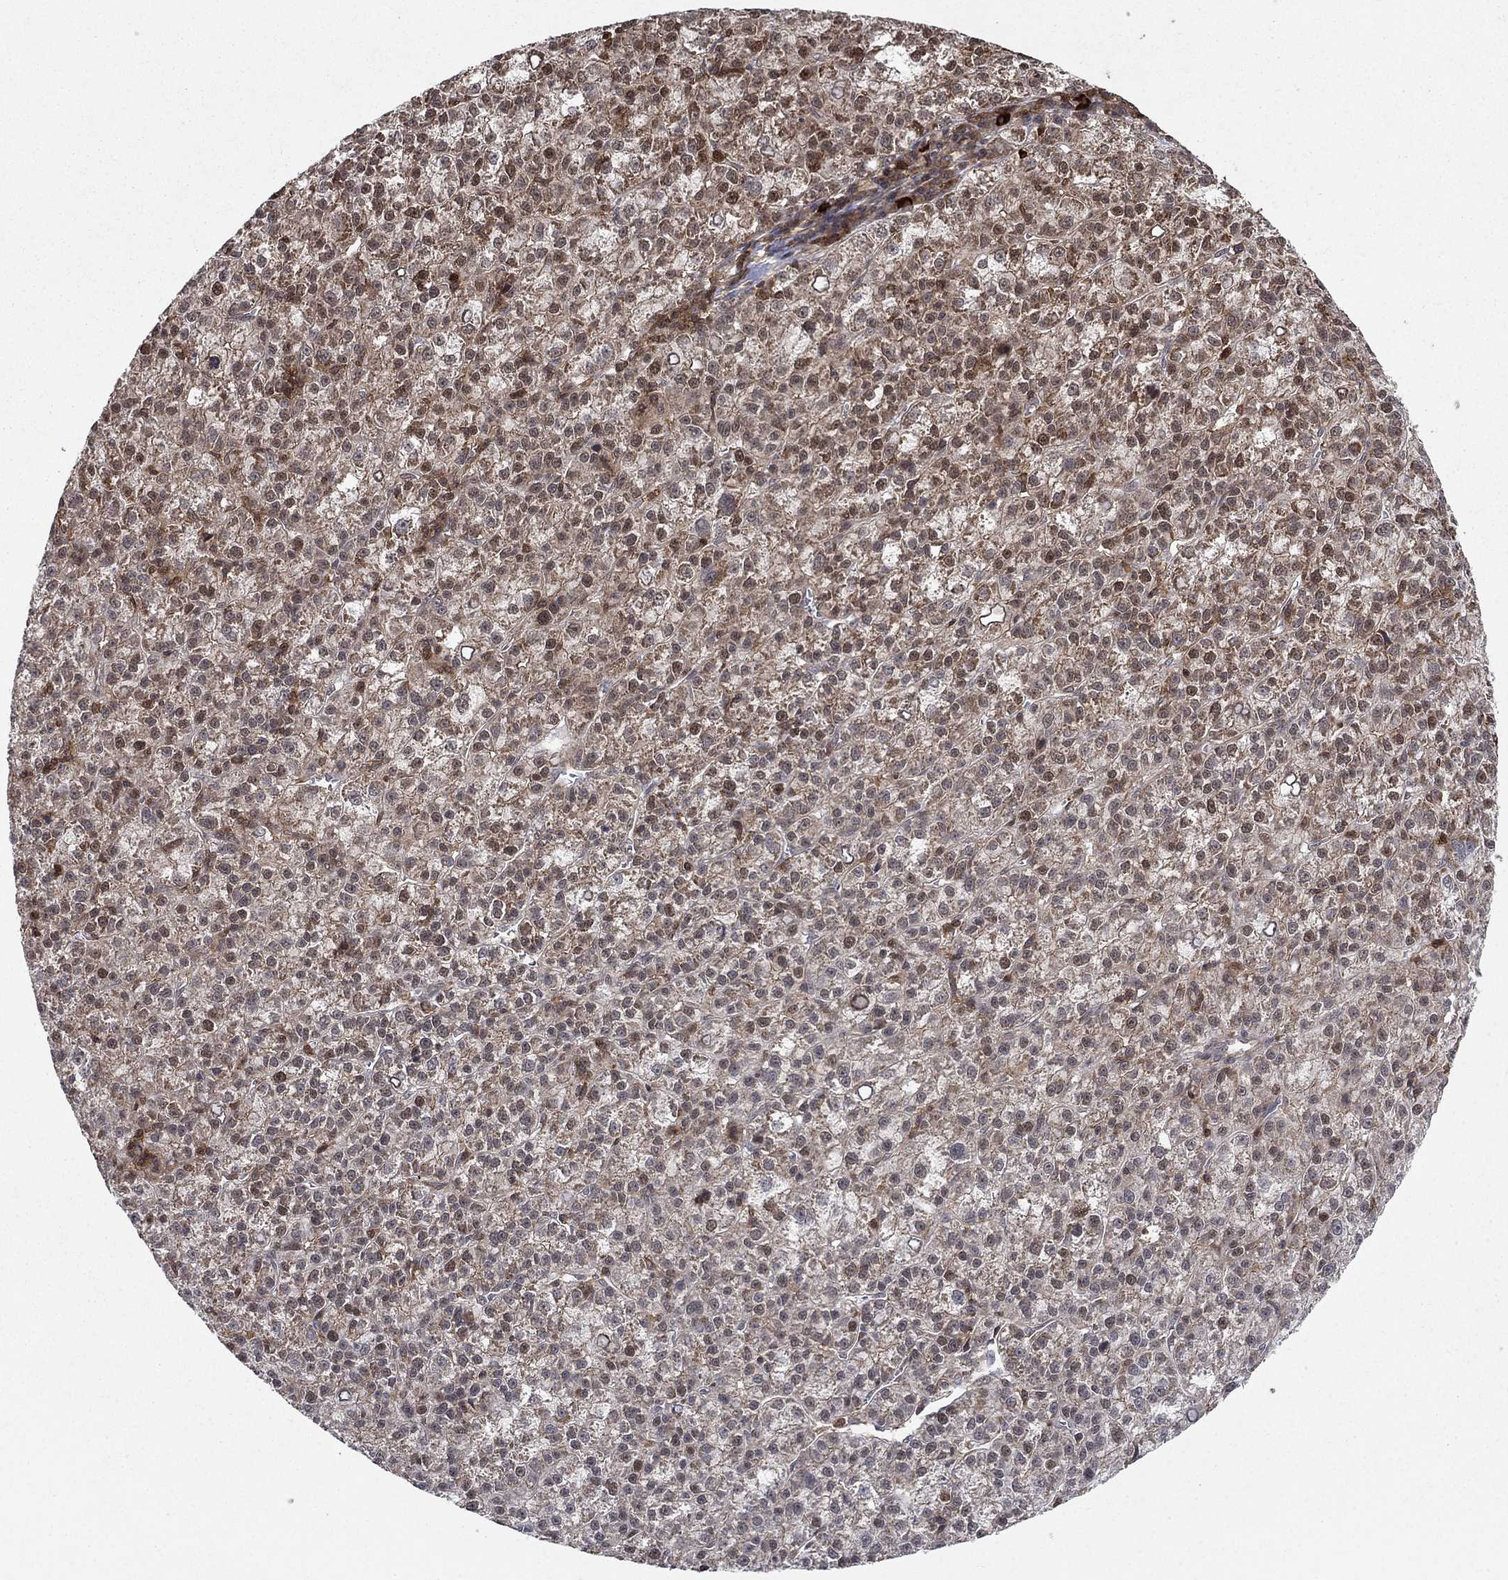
{"staining": {"intensity": "moderate", "quantity": "25%-75%", "location": "cytoplasmic/membranous,nuclear"}, "tissue": "liver cancer", "cell_type": "Tumor cells", "image_type": "cancer", "snomed": [{"axis": "morphology", "description": "Carcinoma, Hepatocellular, NOS"}, {"axis": "topography", "description": "Liver"}], "caption": "Brown immunohistochemical staining in hepatocellular carcinoma (liver) shows moderate cytoplasmic/membranous and nuclear staining in about 25%-75% of tumor cells. The protein of interest is shown in brown color, while the nuclei are stained blue.", "gene": "CCDC66", "patient": {"sex": "female", "age": 60}}